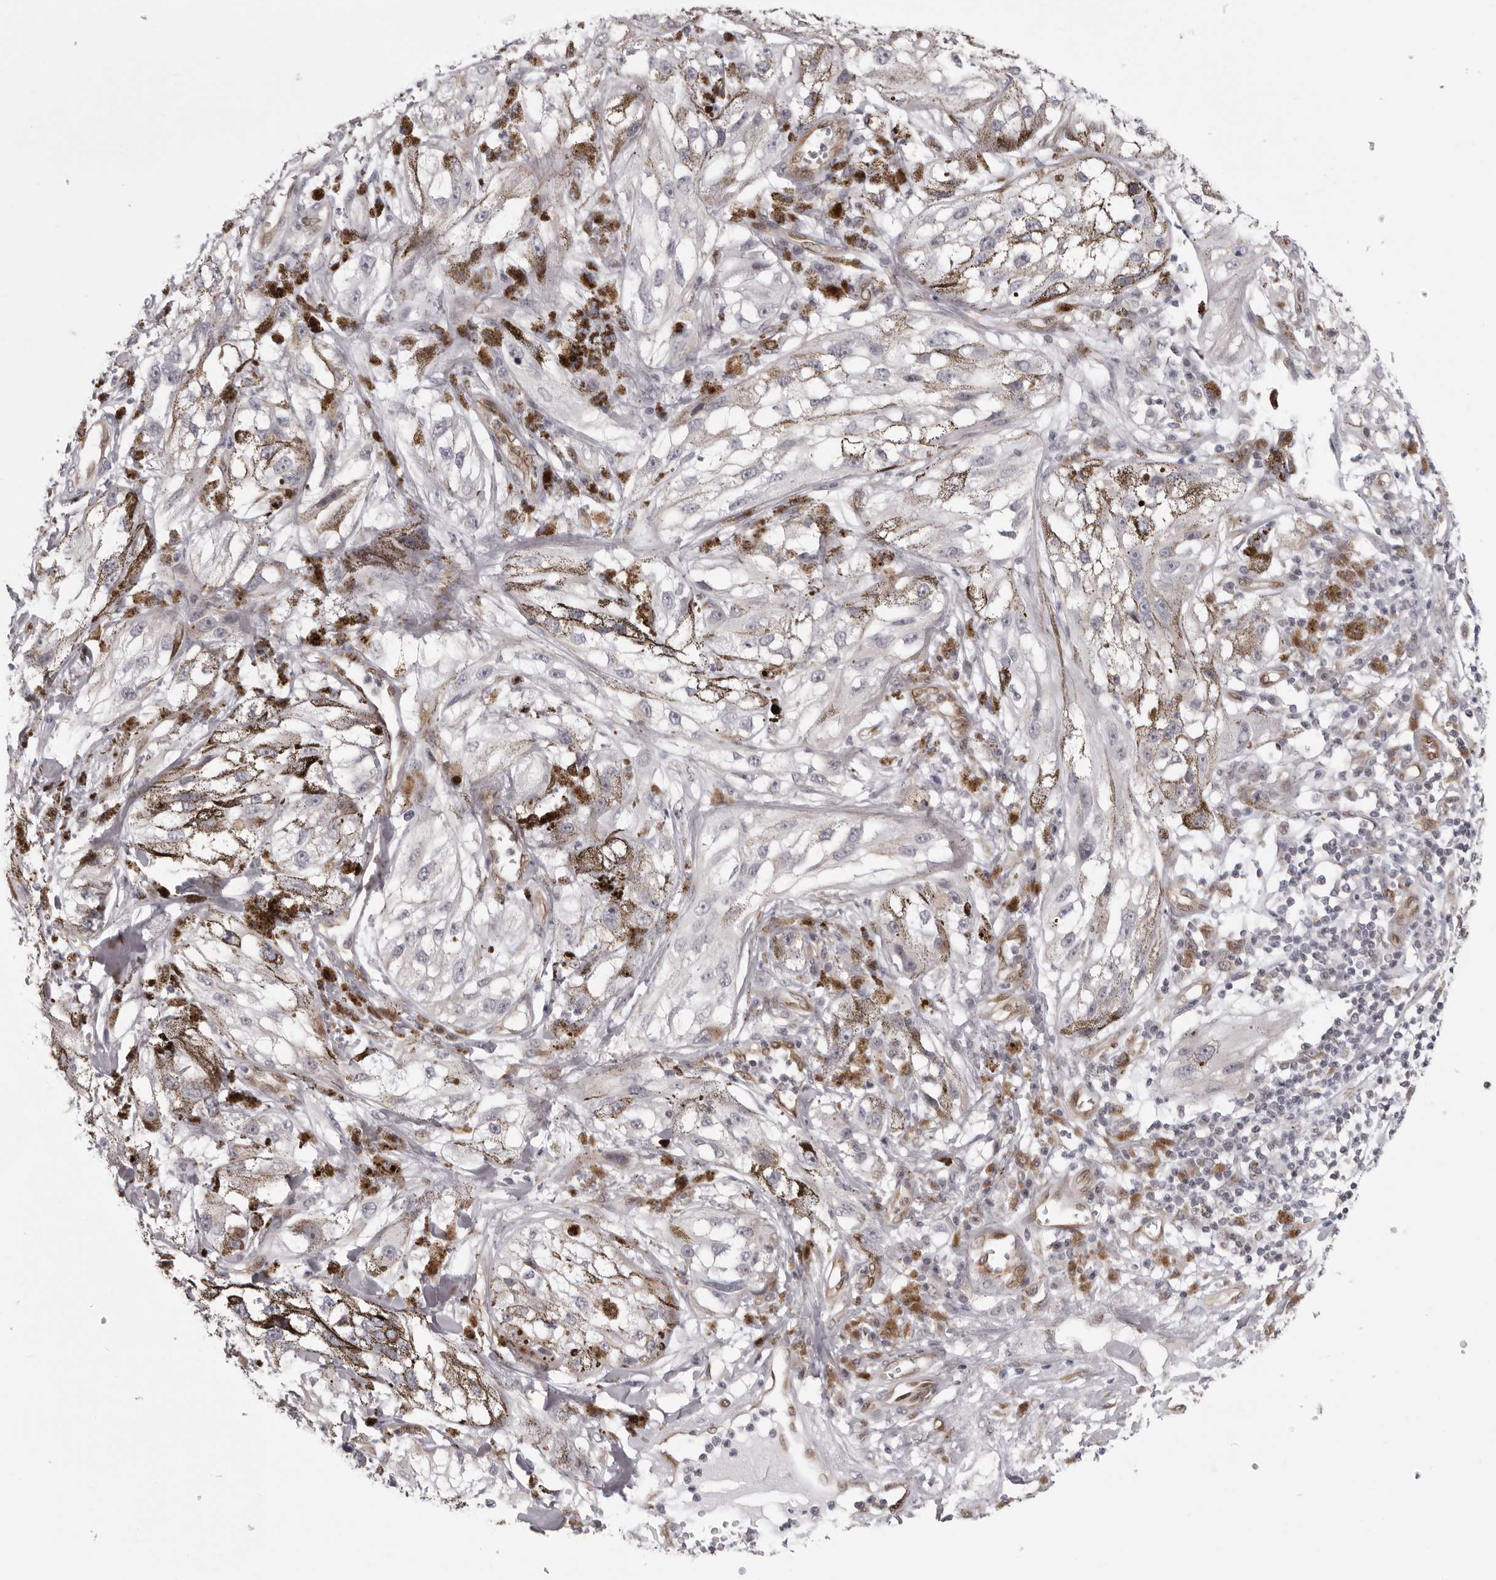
{"staining": {"intensity": "negative", "quantity": "none", "location": "none"}, "tissue": "melanoma", "cell_type": "Tumor cells", "image_type": "cancer", "snomed": [{"axis": "morphology", "description": "Malignant melanoma, NOS"}, {"axis": "topography", "description": "Skin"}], "caption": "Tumor cells show no significant staining in malignant melanoma. (Stains: DAB (3,3'-diaminobenzidine) immunohistochemistry (IHC) with hematoxylin counter stain, Microscopy: brightfield microscopy at high magnification).", "gene": "MAPK12", "patient": {"sex": "male", "age": 88}}